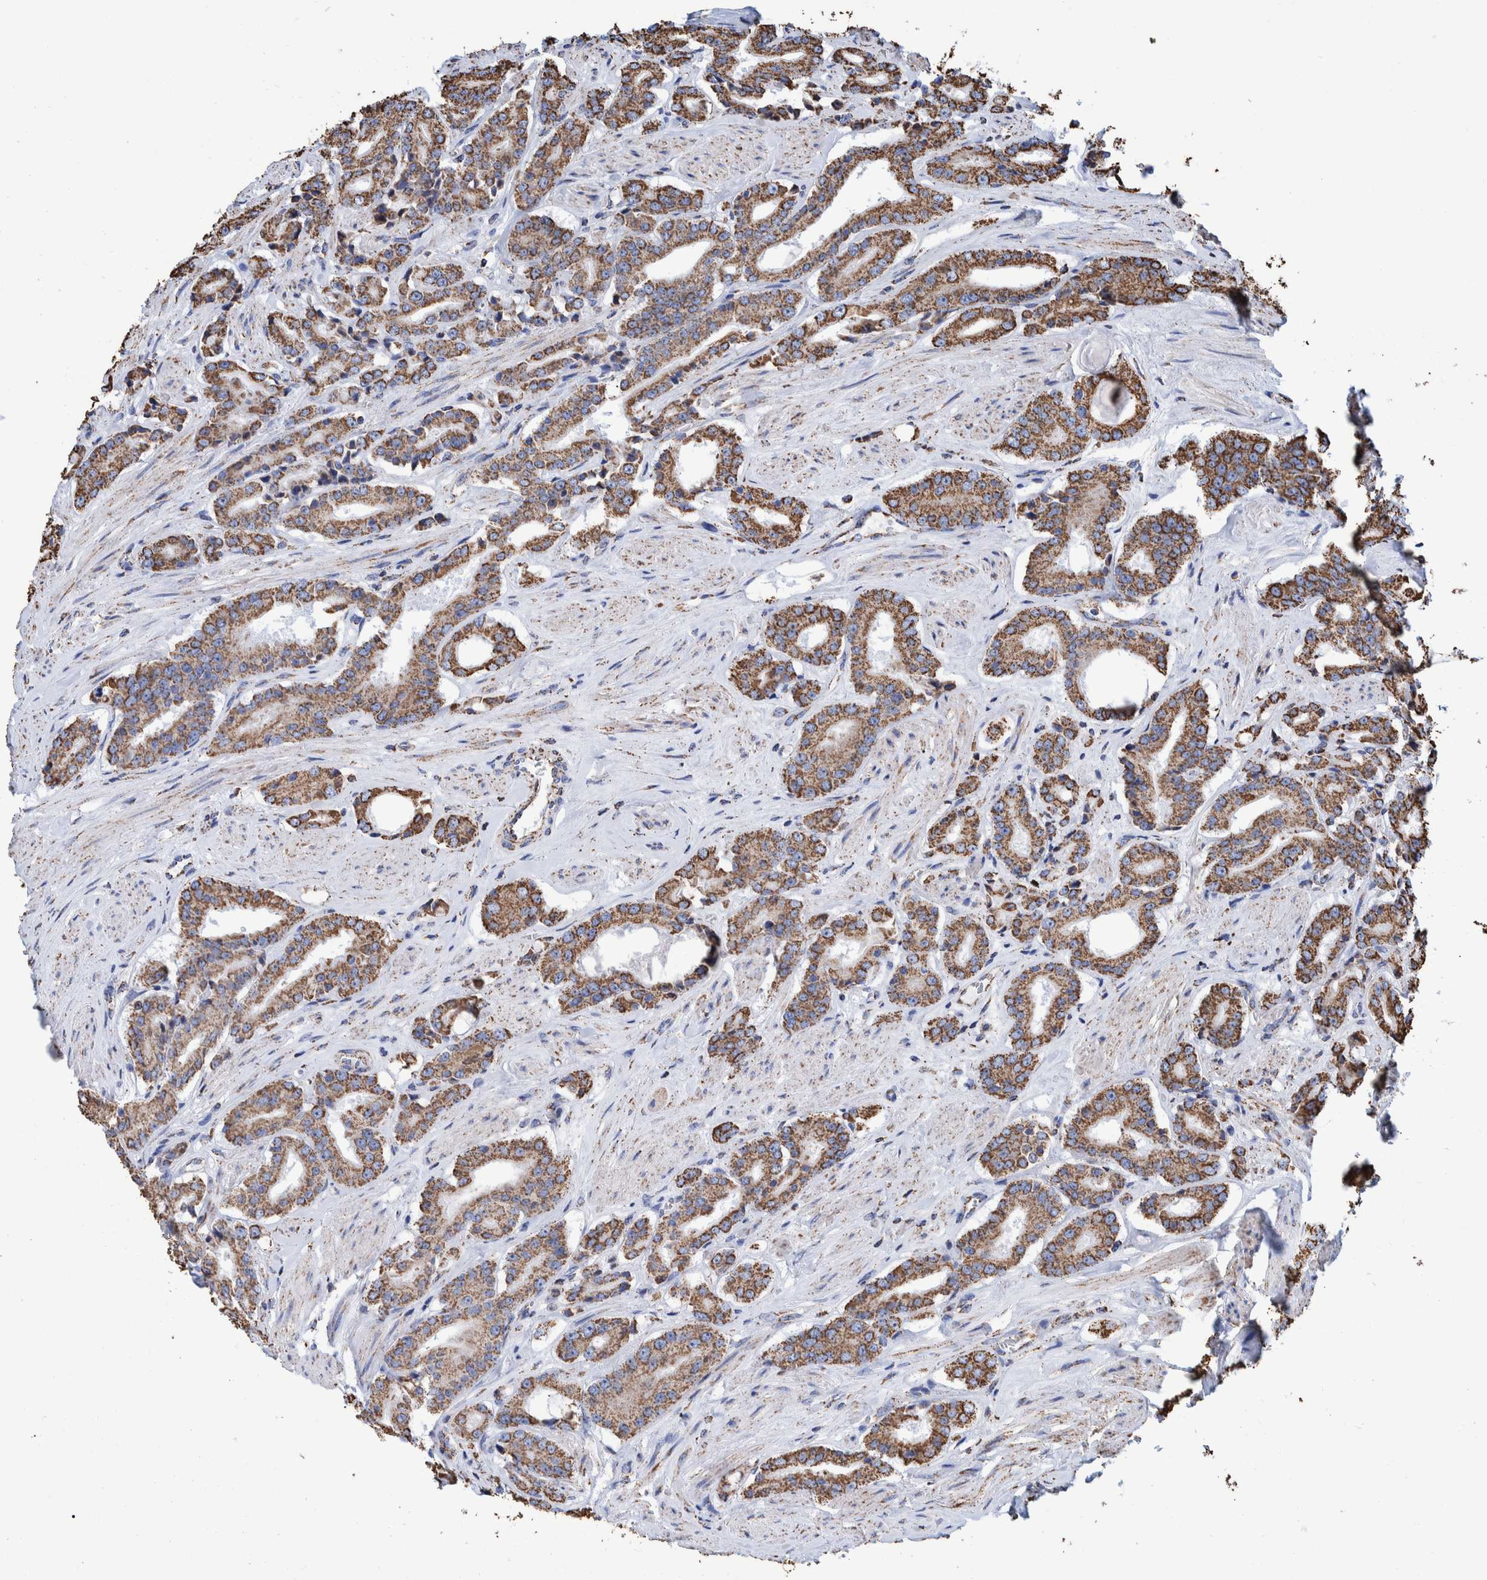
{"staining": {"intensity": "strong", "quantity": ">75%", "location": "cytoplasmic/membranous"}, "tissue": "prostate cancer", "cell_type": "Tumor cells", "image_type": "cancer", "snomed": [{"axis": "morphology", "description": "Adenocarcinoma, High grade"}, {"axis": "topography", "description": "Prostate"}], "caption": "High-magnification brightfield microscopy of high-grade adenocarcinoma (prostate) stained with DAB (3,3'-diaminobenzidine) (brown) and counterstained with hematoxylin (blue). tumor cells exhibit strong cytoplasmic/membranous expression is seen in approximately>75% of cells.", "gene": "VPS26C", "patient": {"sex": "male", "age": 71}}